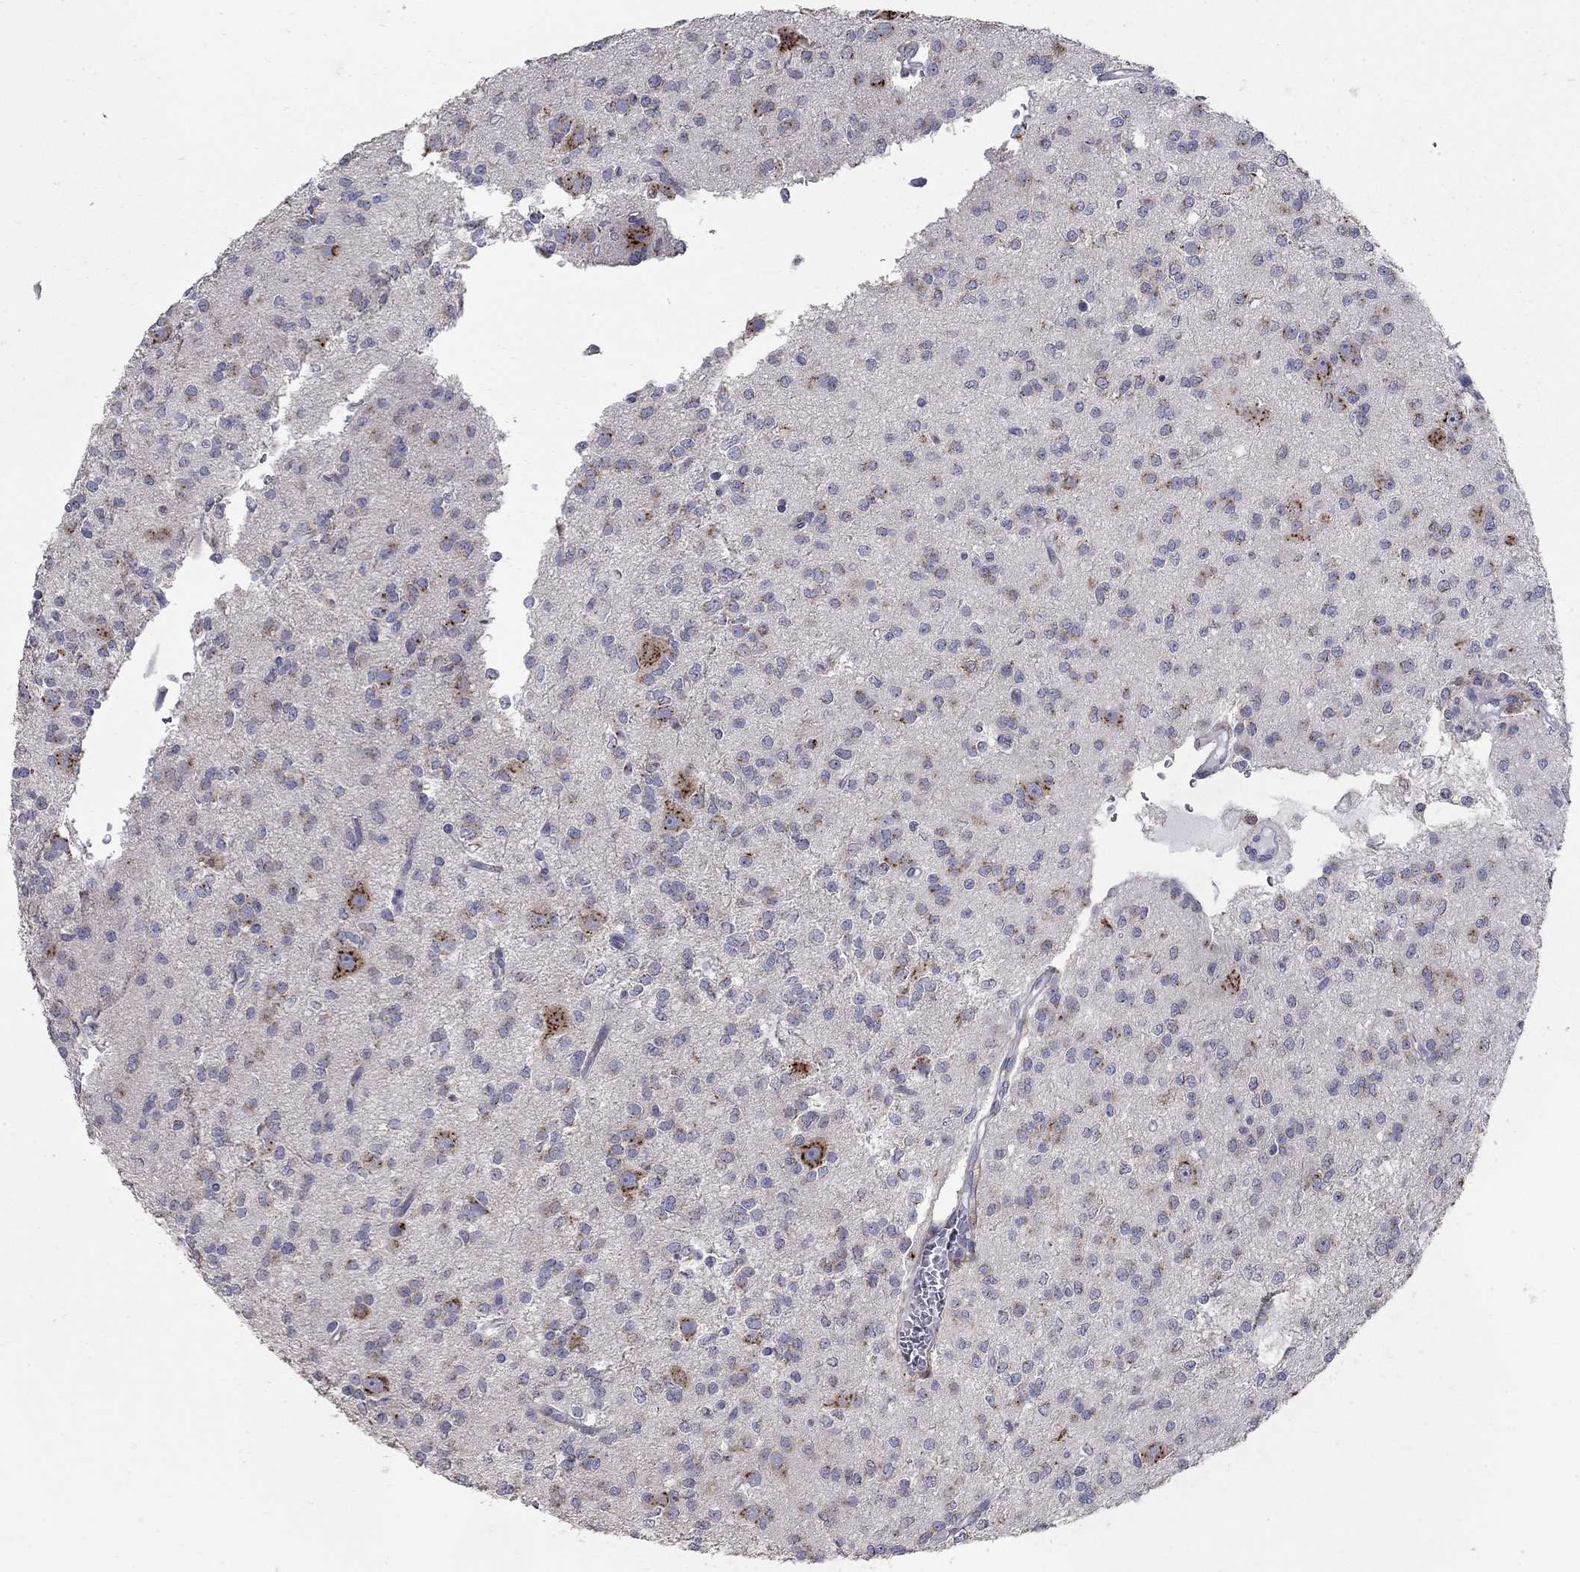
{"staining": {"intensity": "strong", "quantity": "<25%", "location": "cytoplasmic/membranous"}, "tissue": "glioma", "cell_type": "Tumor cells", "image_type": "cancer", "snomed": [{"axis": "morphology", "description": "Glioma, malignant, Low grade"}, {"axis": "topography", "description": "Brain"}], "caption": "Immunohistochemical staining of human malignant glioma (low-grade) shows strong cytoplasmic/membranous protein staining in approximately <25% of tumor cells.", "gene": "KIAA0319L", "patient": {"sex": "male", "age": 27}}